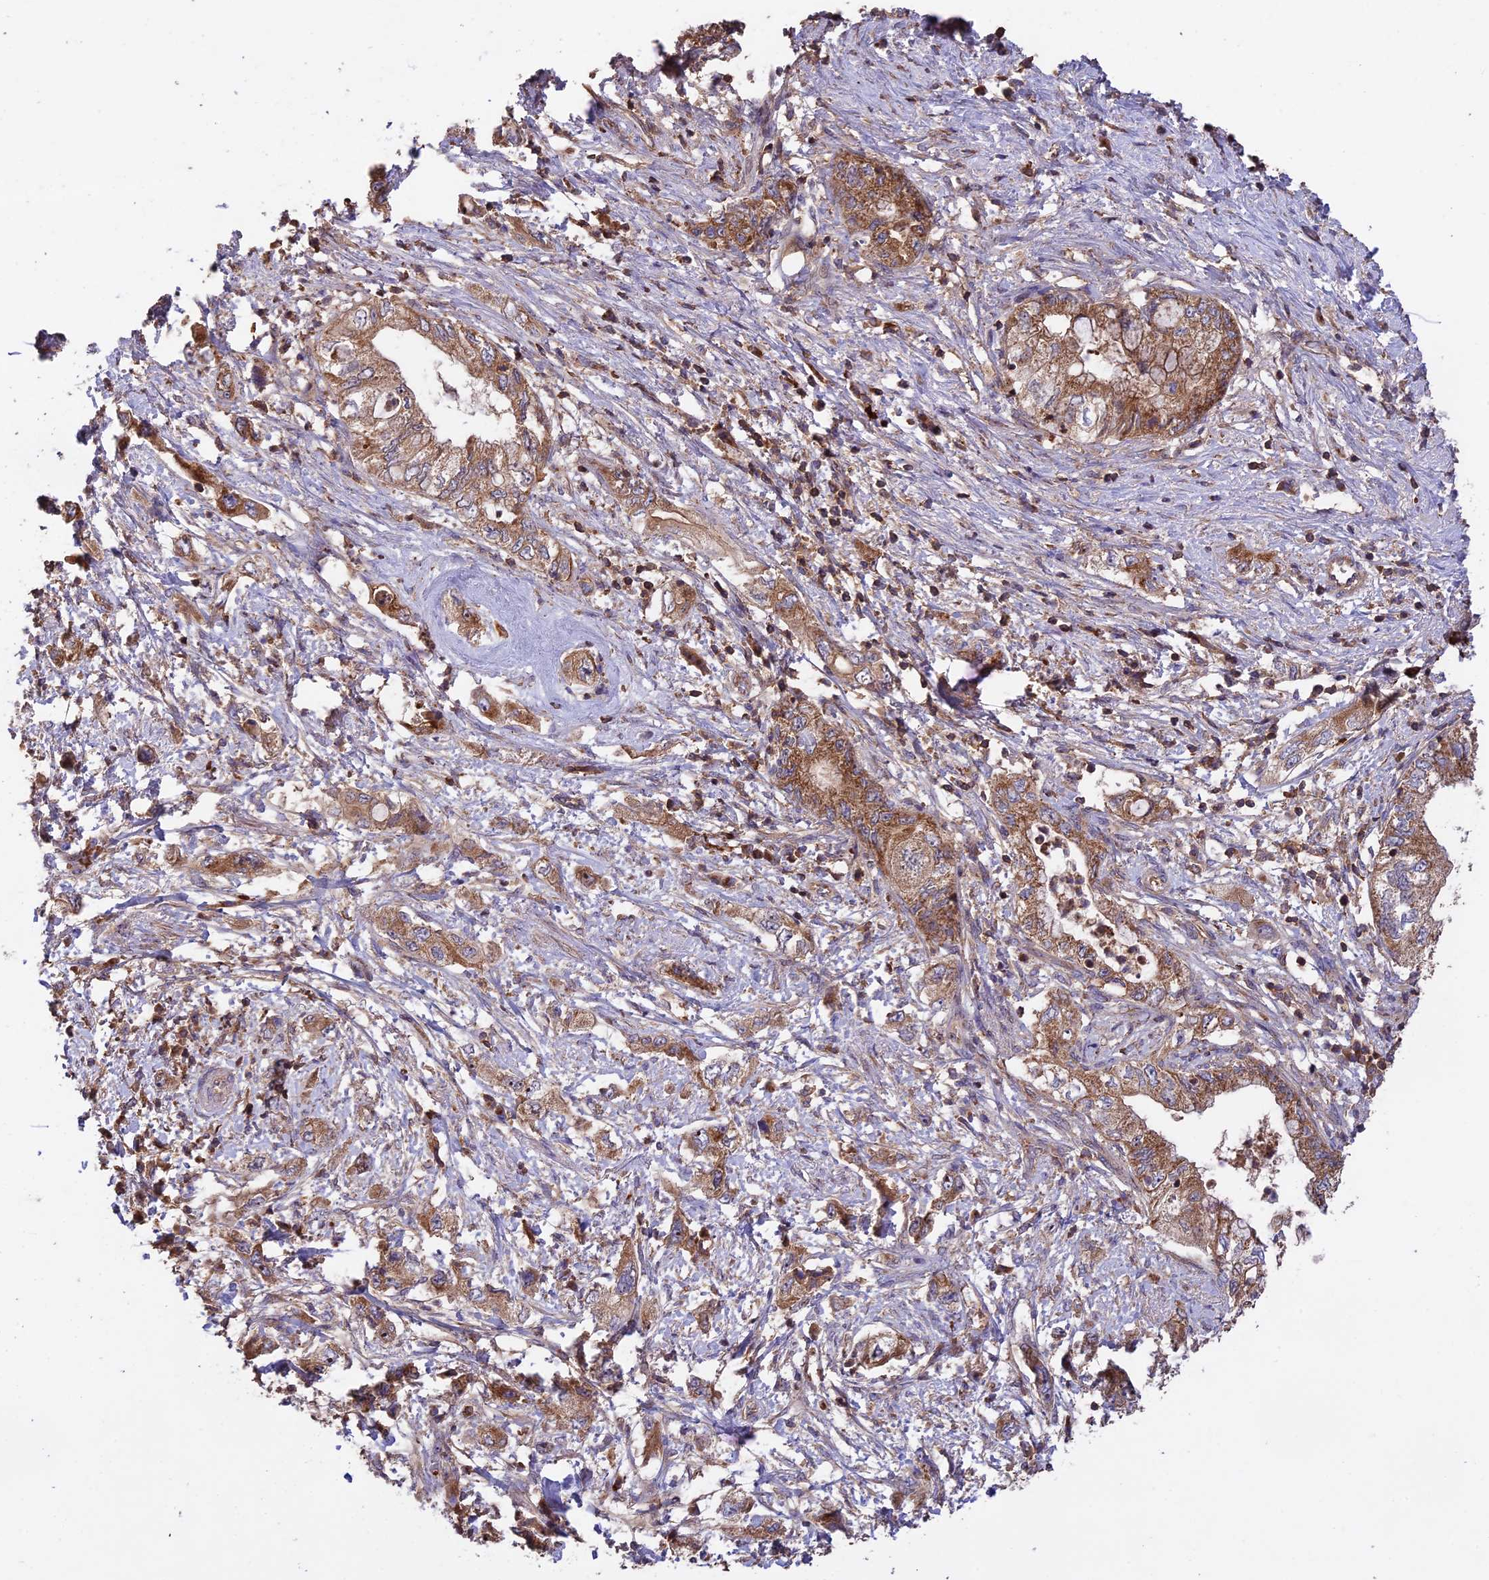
{"staining": {"intensity": "moderate", "quantity": ">75%", "location": "cytoplasmic/membranous"}, "tissue": "pancreatic cancer", "cell_type": "Tumor cells", "image_type": "cancer", "snomed": [{"axis": "morphology", "description": "Adenocarcinoma, NOS"}, {"axis": "topography", "description": "Pancreas"}], "caption": "Brown immunohistochemical staining in human adenocarcinoma (pancreatic) displays moderate cytoplasmic/membranous positivity in approximately >75% of tumor cells.", "gene": "NUDT8", "patient": {"sex": "female", "age": 73}}